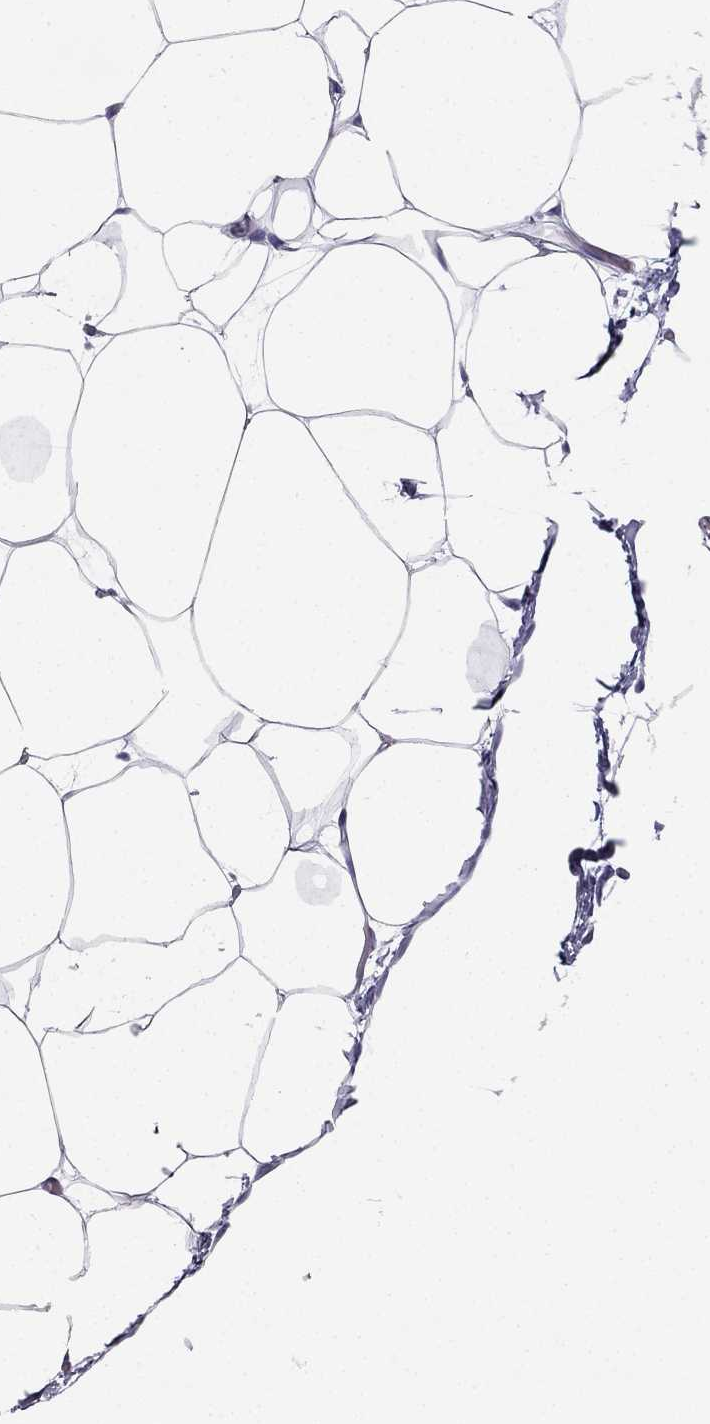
{"staining": {"intensity": "negative", "quantity": "none", "location": "none"}, "tissue": "adipose tissue", "cell_type": "Adipocytes", "image_type": "normal", "snomed": [{"axis": "morphology", "description": "Normal tissue, NOS"}, {"axis": "topography", "description": "Adipose tissue"}], "caption": "The photomicrograph reveals no staining of adipocytes in benign adipose tissue. (Immunohistochemistry, brightfield microscopy, high magnification).", "gene": "GJA8", "patient": {"sex": "male", "age": 57}}